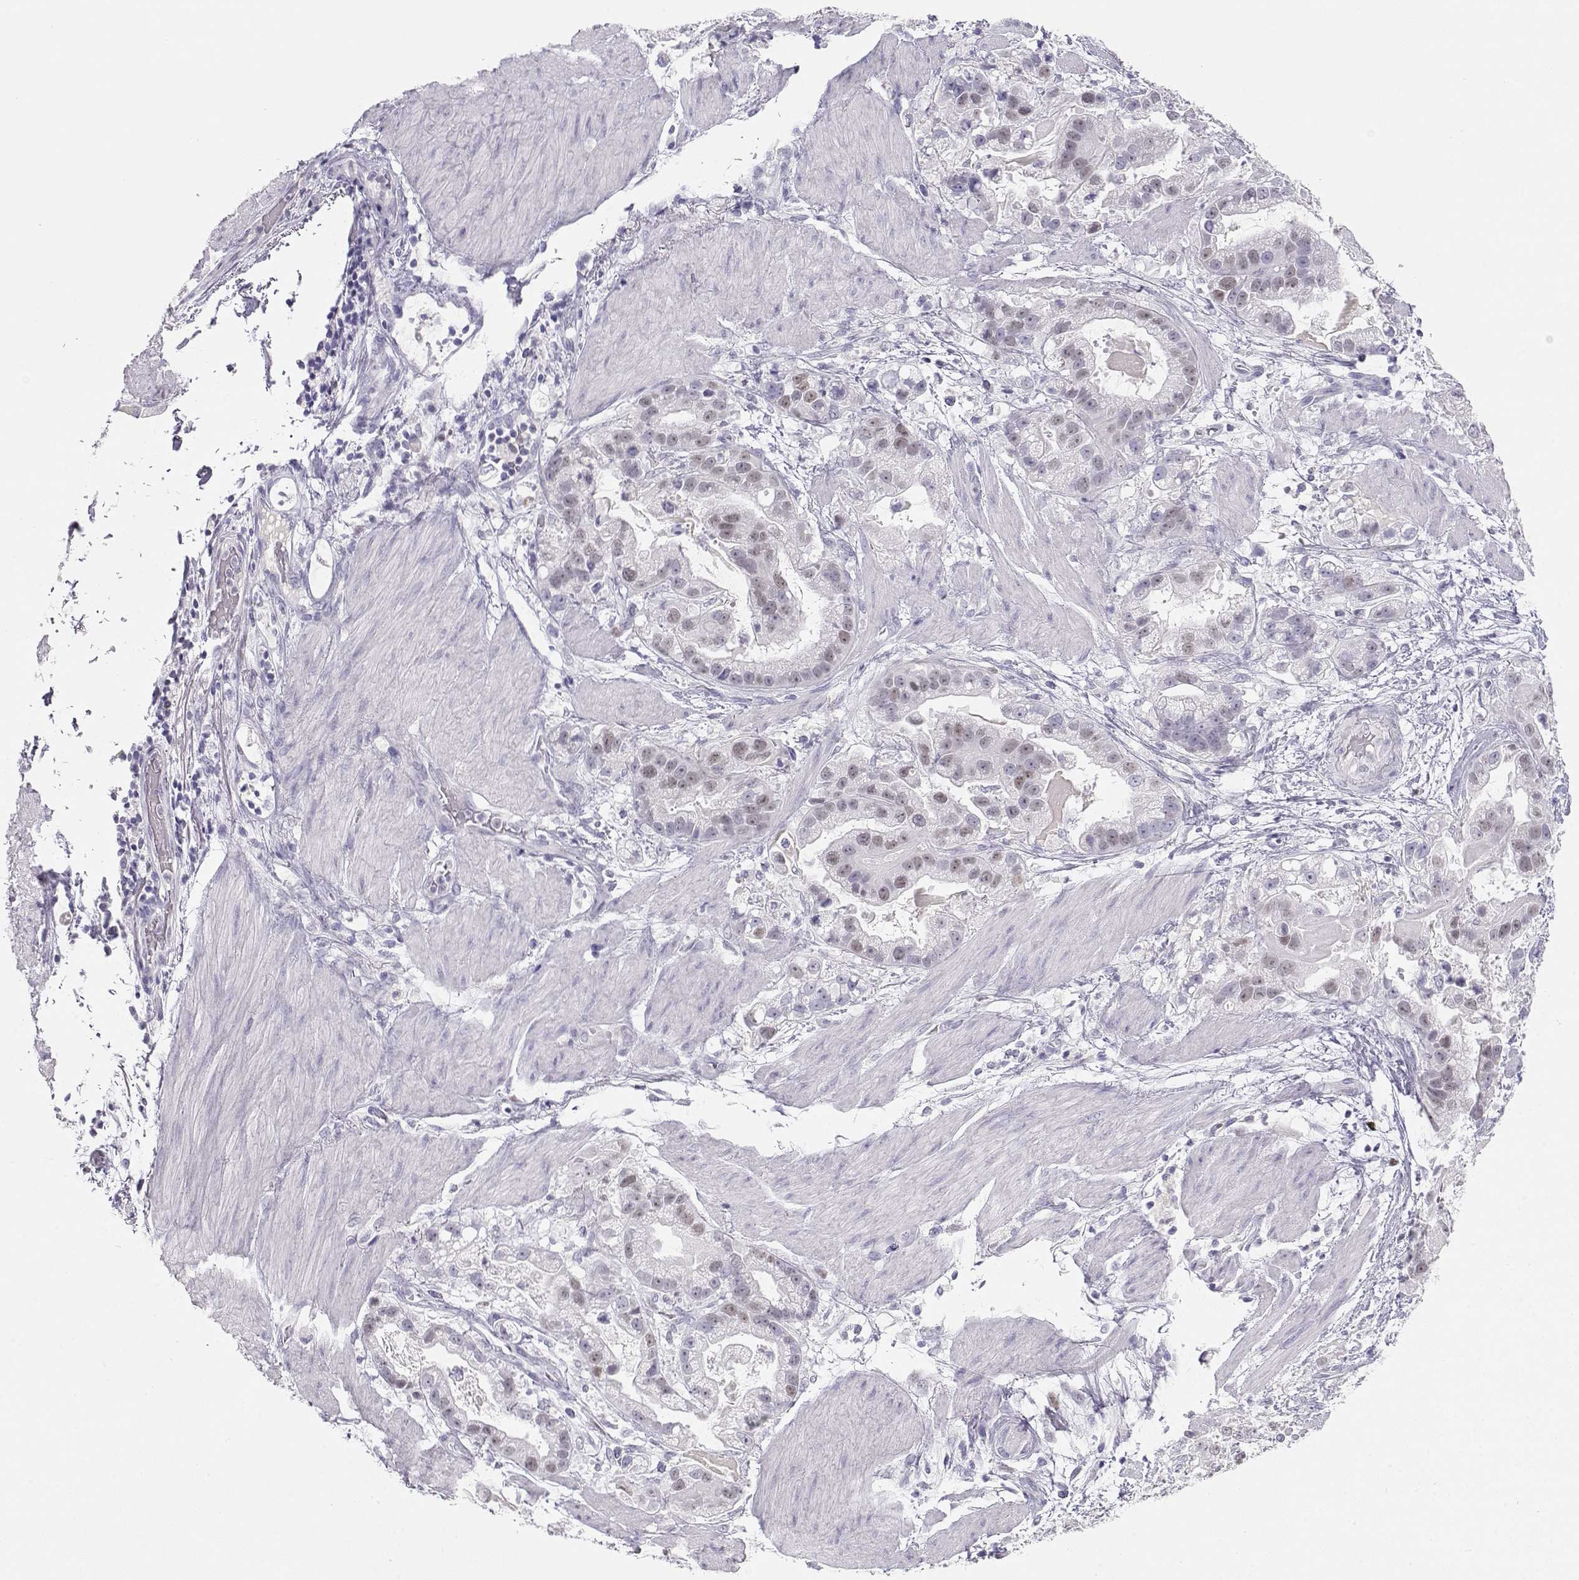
{"staining": {"intensity": "weak", "quantity": "25%-75%", "location": "nuclear"}, "tissue": "stomach cancer", "cell_type": "Tumor cells", "image_type": "cancer", "snomed": [{"axis": "morphology", "description": "Adenocarcinoma, NOS"}, {"axis": "topography", "description": "Stomach"}], "caption": "Stomach adenocarcinoma stained for a protein (brown) demonstrates weak nuclear positive positivity in approximately 25%-75% of tumor cells.", "gene": "OPN5", "patient": {"sex": "male", "age": 59}}